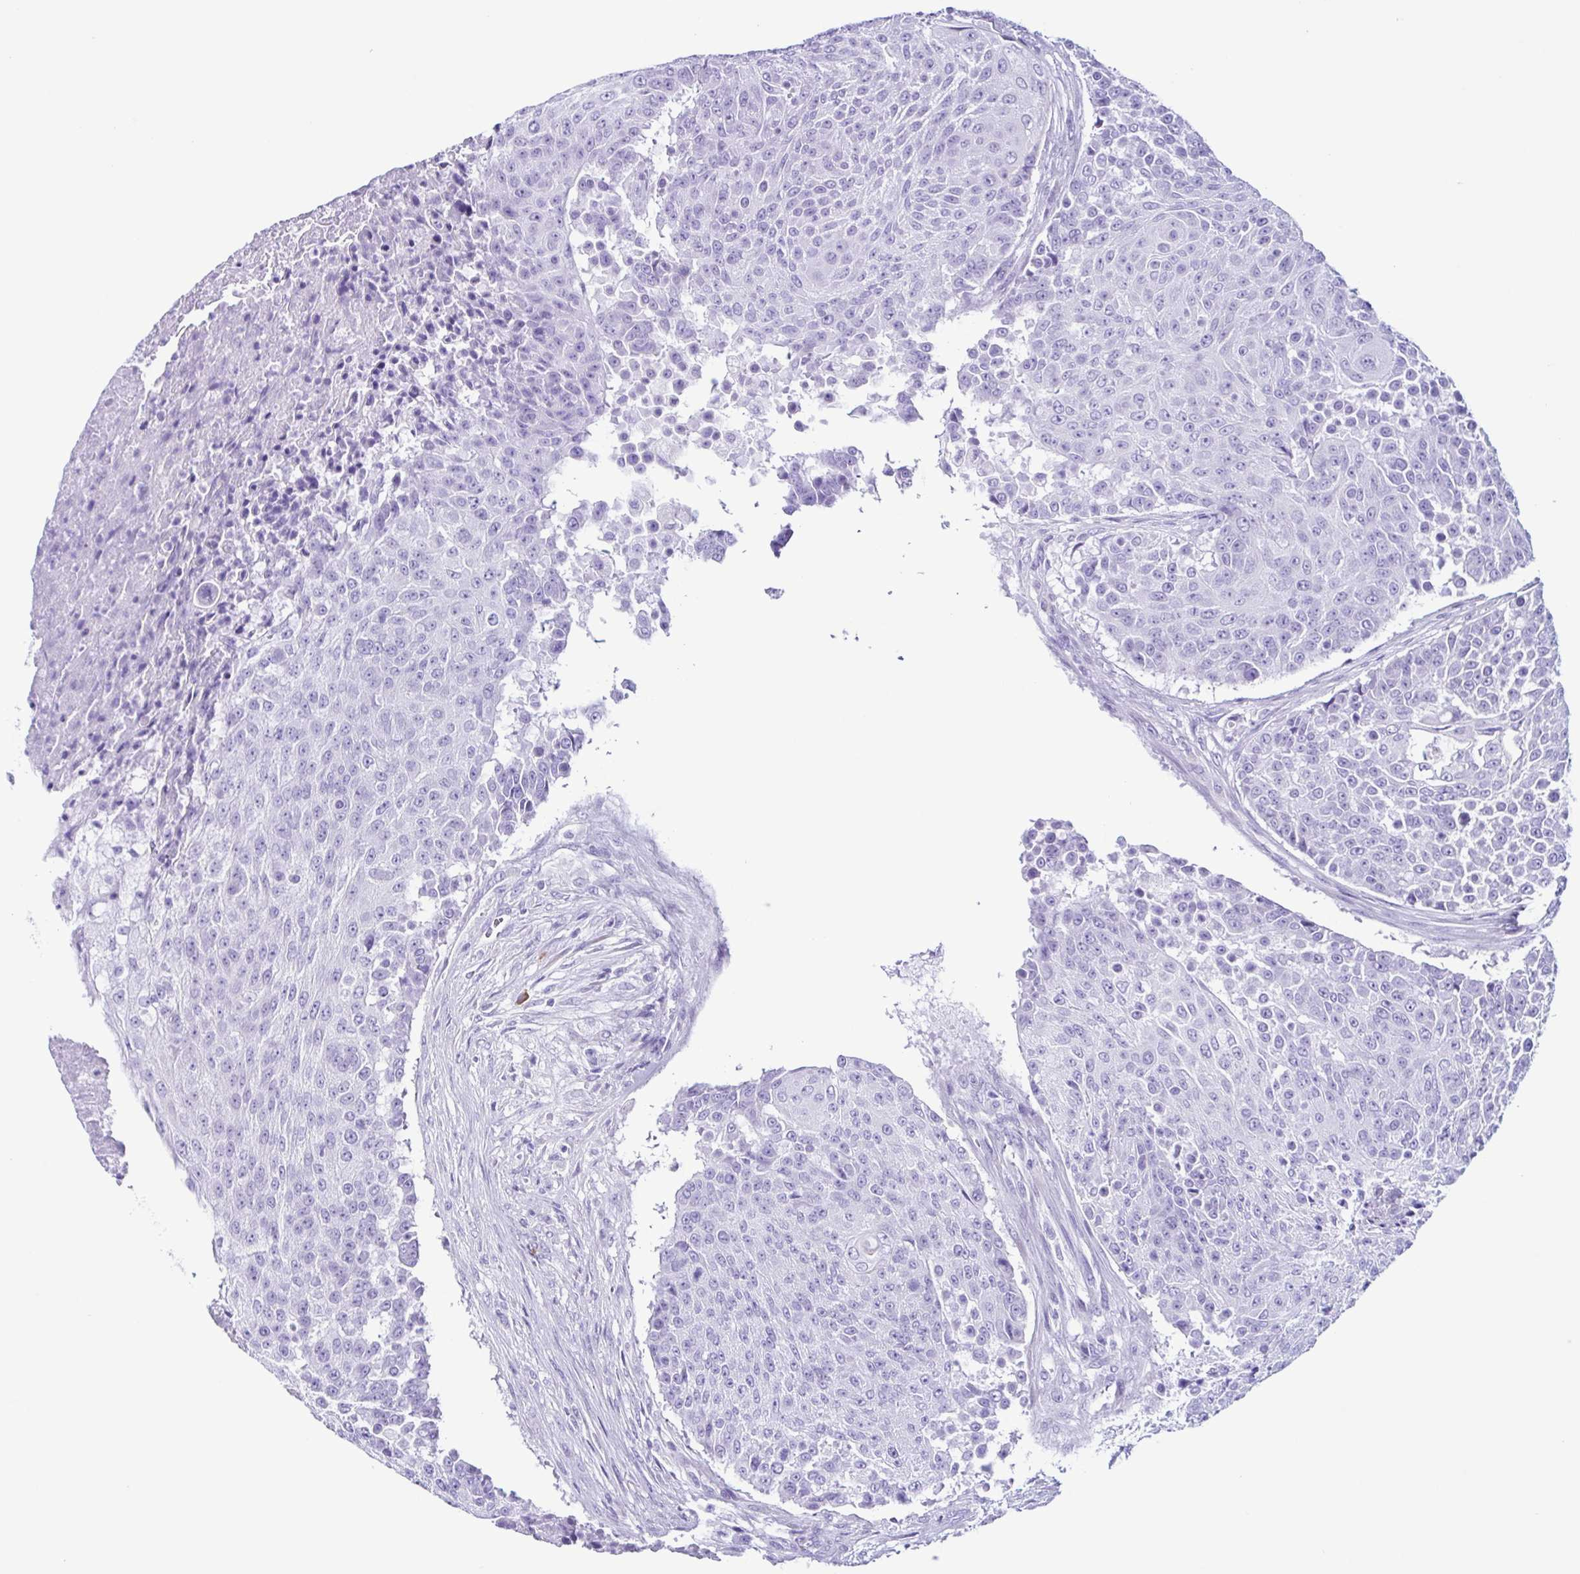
{"staining": {"intensity": "negative", "quantity": "none", "location": "none"}, "tissue": "urothelial cancer", "cell_type": "Tumor cells", "image_type": "cancer", "snomed": [{"axis": "morphology", "description": "Urothelial carcinoma, High grade"}, {"axis": "topography", "description": "Urinary bladder"}], "caption": "There is no significant expression in tumor cells of urothelial carcinoma (high-grade). (Immunohistochemistry (ihc), brightfield microscopy, high magnification).", "gene": "PIGF", "patient": {"sex": "female", "age": 63}}